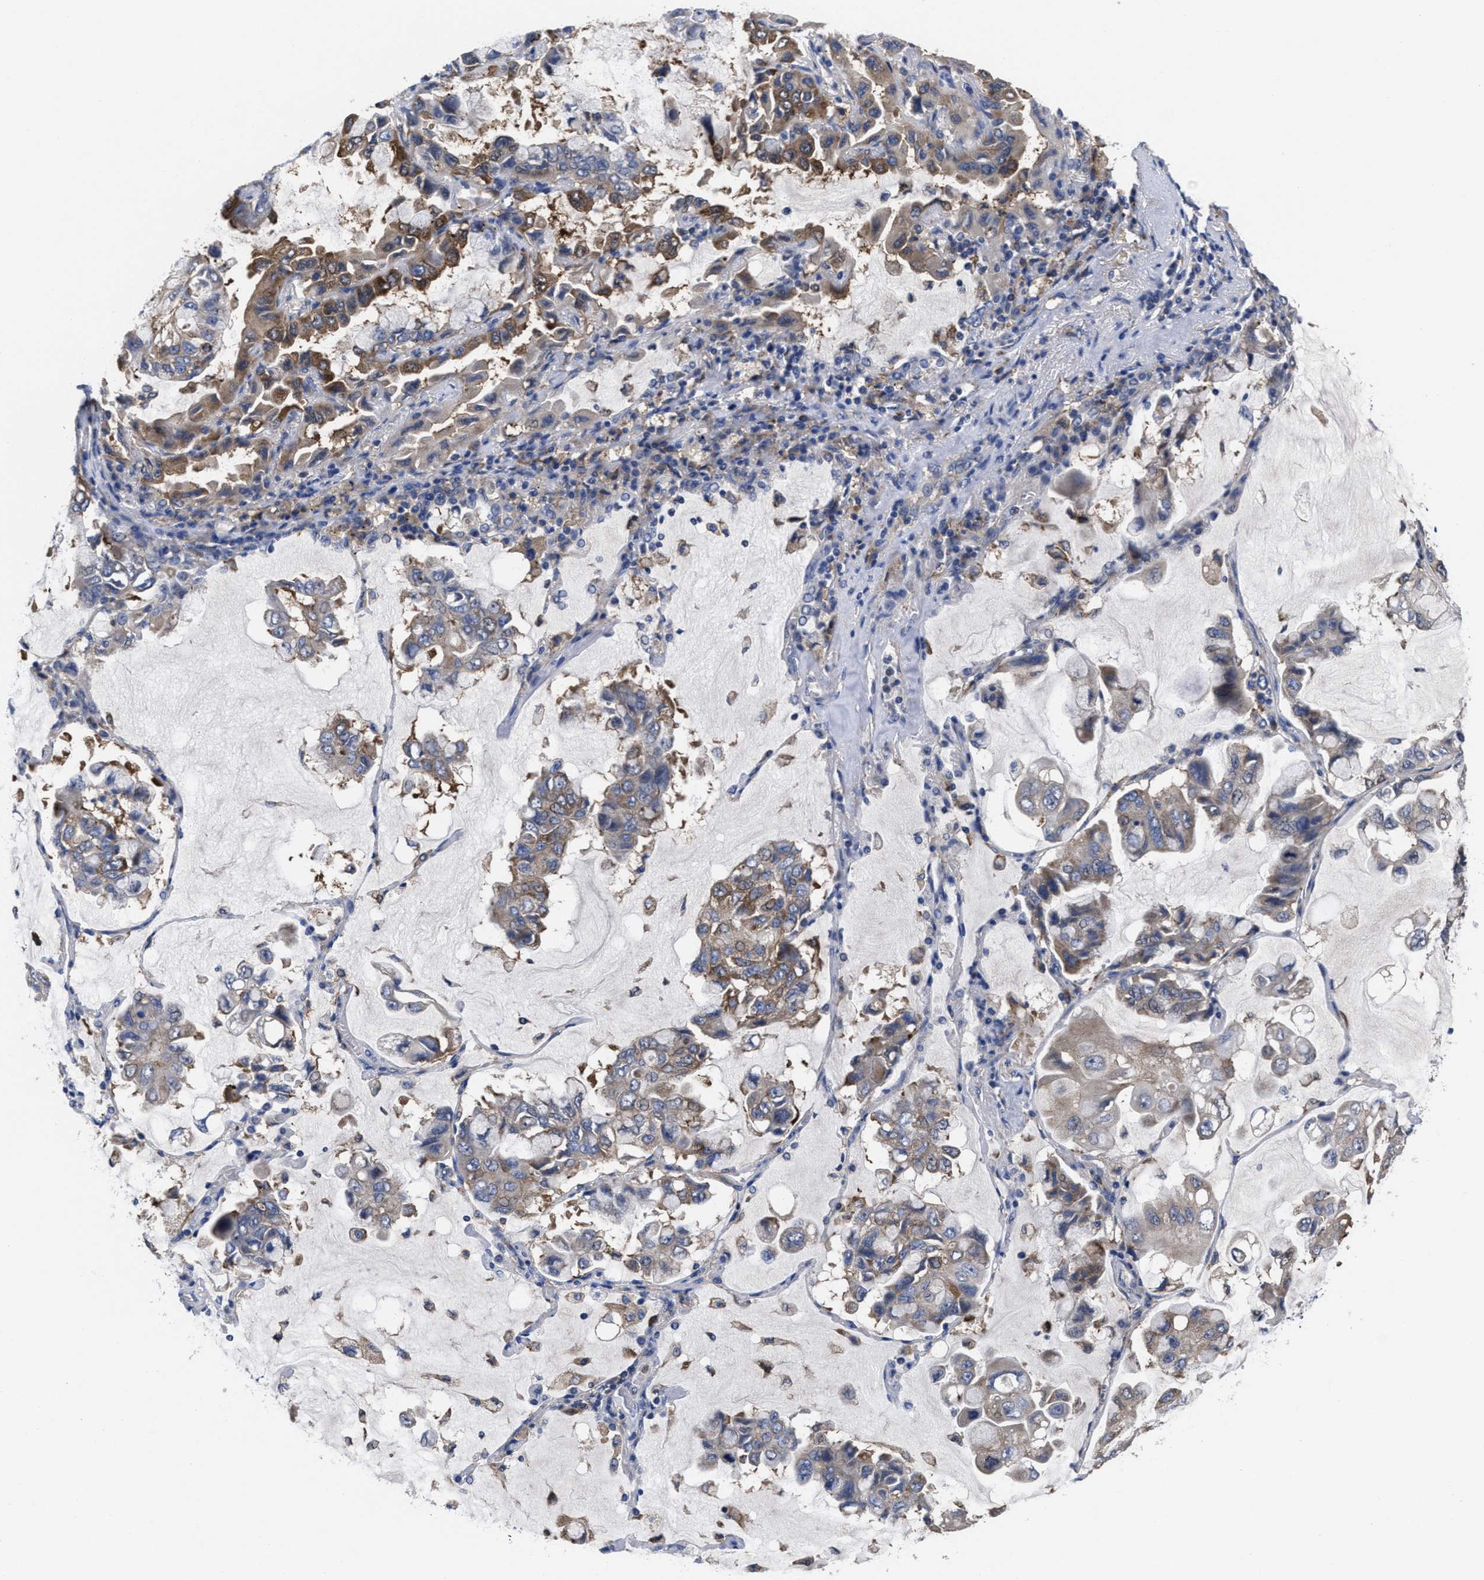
{"staining": {"intensity": "moderate", "quantity": "<25%", "location": "cytoplasmic/membranous"}, "tissue": "lung cancer", "cell_type": "Tumor cells", "image_type": "cancer", "snomed": [{"axis": "morphology", "description": "Adenocarcinoma, NOS"}, {"axis": "topography", "description": "Lung"}], "caption": "Immunohistochemical staining of human lung cancer (adenocarcinoma) demonstrates moderate cytoplasmic/membranous protein expression in approximately <25% of tumor cells. The protein is shown in brown color, while the nuclei are stained blue.", "gene": "TXNDC17", "patient": {"sex": "male", "age": 64}}